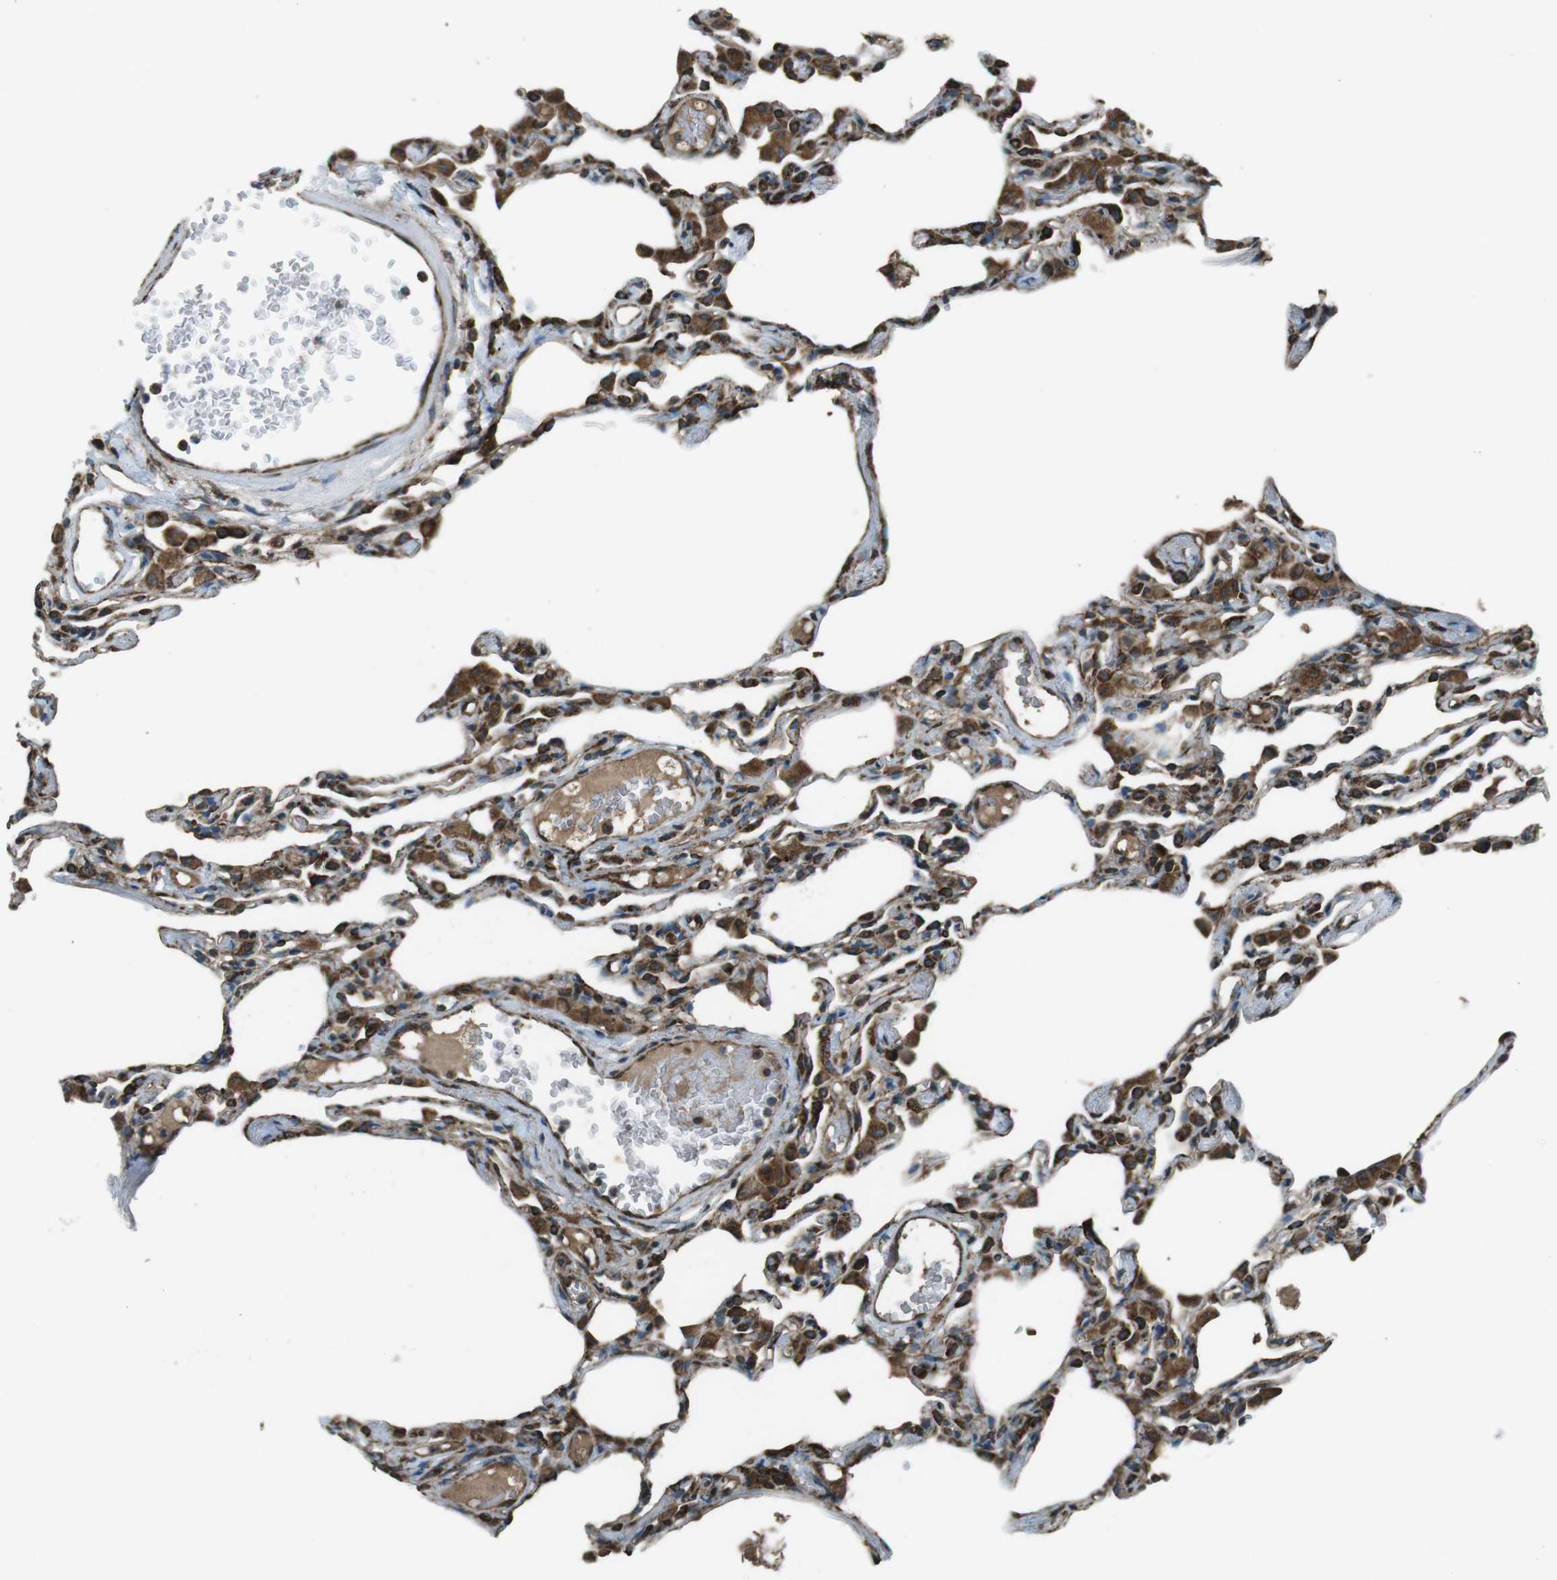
{"staining": {"intensity": "strong", "quantity": ">75%", "location": "cytoplasmic/membranous"}, "tissue": "lung", "cell_type": "Alveolar cells", "image_type": "normal", "snomed": [{"axis": "morphology", "description": "Normal tissue, NOS"}, {"axis": "topography", "description": "Lung"}], "caption": "About >75% of alveolar cells in unremarkable human lung exhibit strong cytoplasmic/membranous protein staining as visualized by brown immunohistochemical staining.", "gene": "KTN1", "patient": {"sex": "female", "age": 49}}